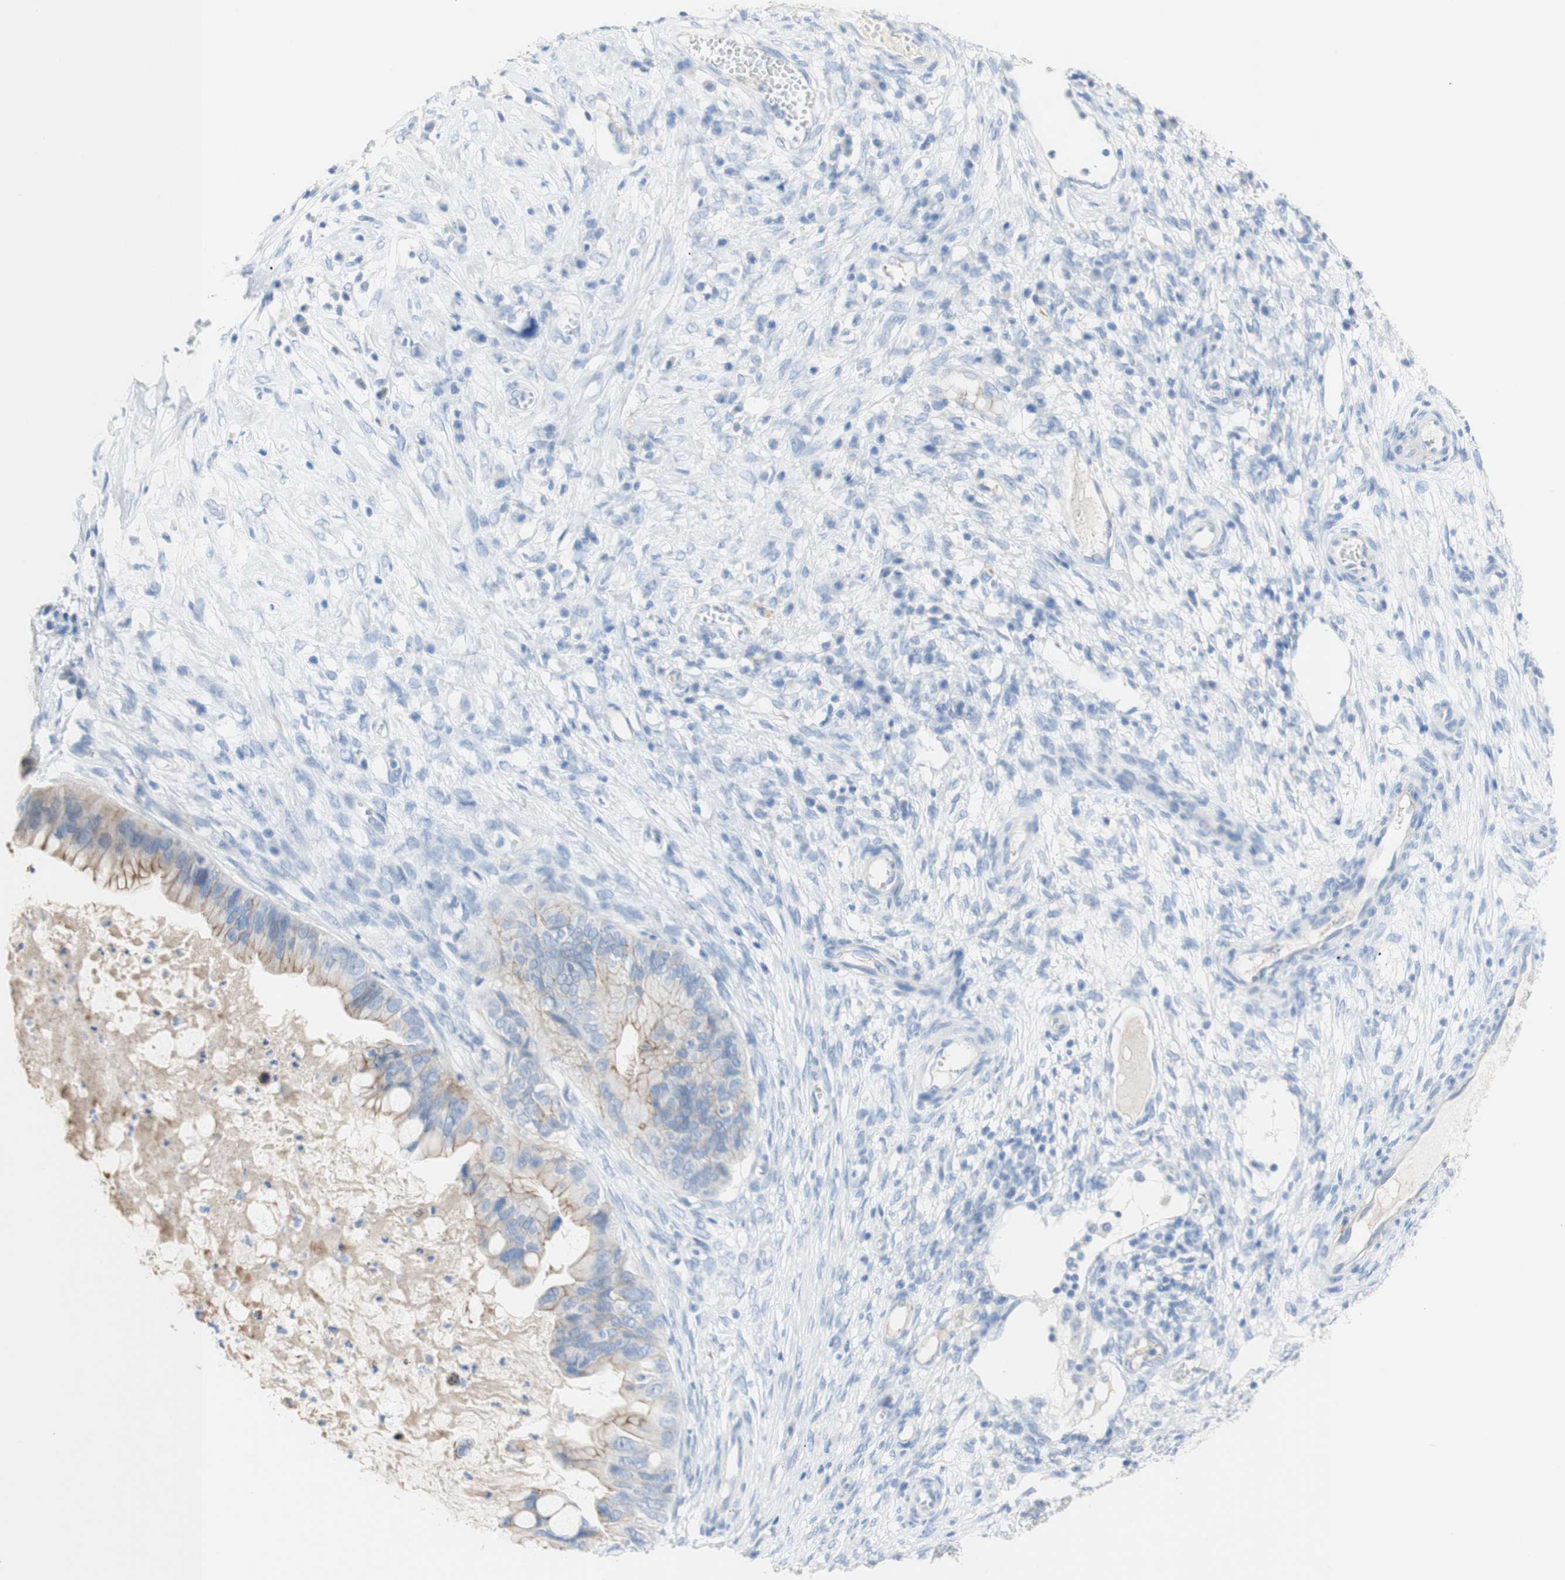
{"staining": {"intensity": "moderate", "quantity": "<25%", "location": "cytoplasmic/membranous"}, "tissue": "ovarian cancer", "cell_type": "Tumor cells", "image_type": "cancer", "snomed": [{"axis": "morphology", "description": "Cystadenocarcinoma, mucinous, NOS"}, {"axis": "topography", "description": "Ovary"}], "caption": "Immunohistochemistry (IHC) of human ovarian cancer (mucinous cystadenocarcinoma) displays low levels of moderate cytoplasmic/membranous positivity in about <25% of tumor cells. (DAB IHC with brightfield microscopy, high magnification).", "gene": "DSC2", "patient": {"sex": "female", "age": 80}}